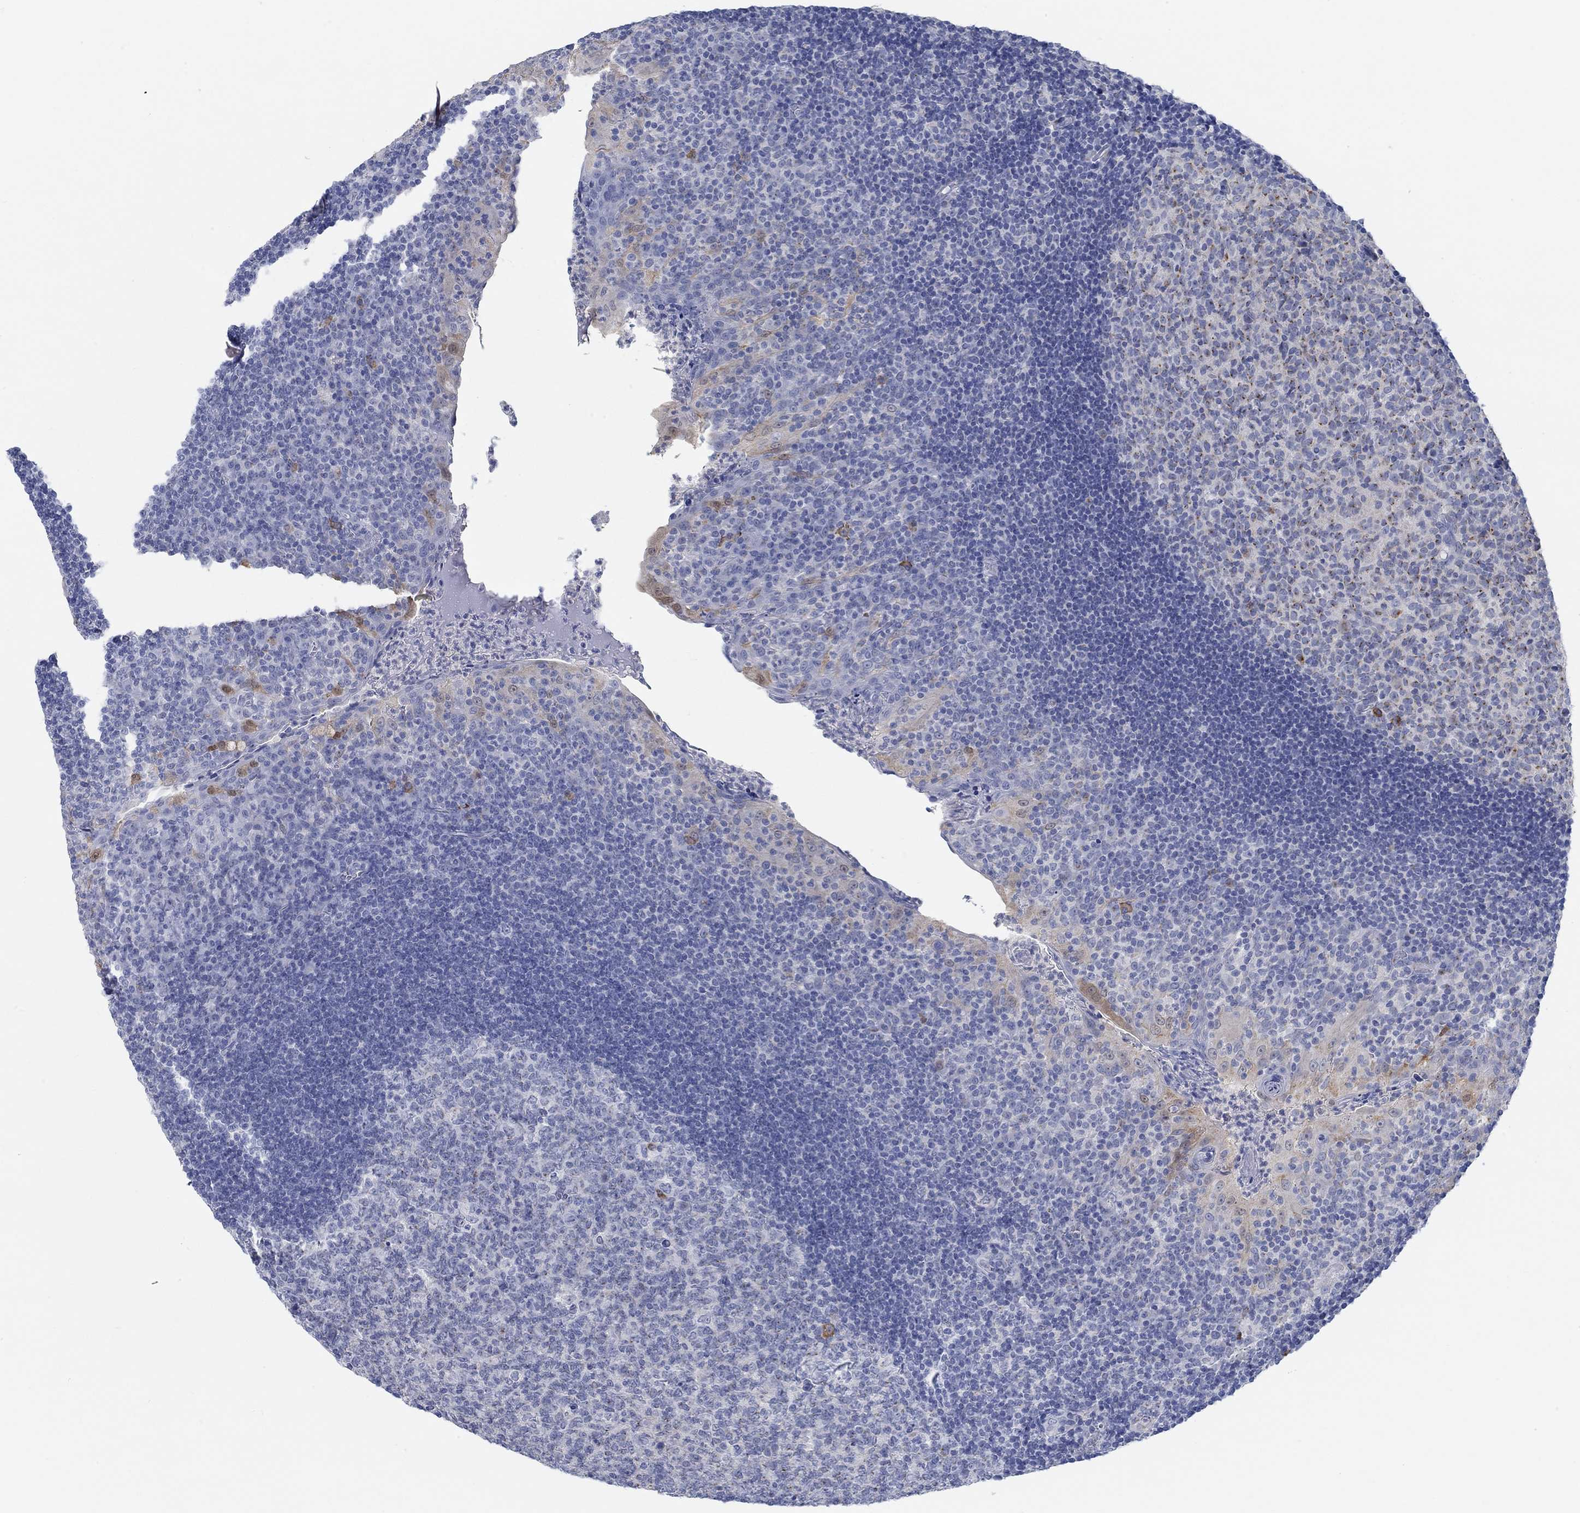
{"staining": {"intensity": "moderate", "quantity": "<25%", "location": "cytoplasmic/membranous"}, "tissue": "tonsil", "cell_type": "Germinal center cells", "image_type": "normal", "snomed": [{"axis": "morphology", "description": "Normal tissue, NOS"}, {"axis": "topography", "description": "Tonsil"}], "caption": "Normal tonsil exhibits moderate cytoplasmic/membranous expression in approximately <25% of germinal center cells (DAB (3,3'-diaminobenzidine) IHC, brown staining for protein, blue staining for nuclei)..", "gene": "TEKT4", "patient": {"sex": "female", "age": 12}}